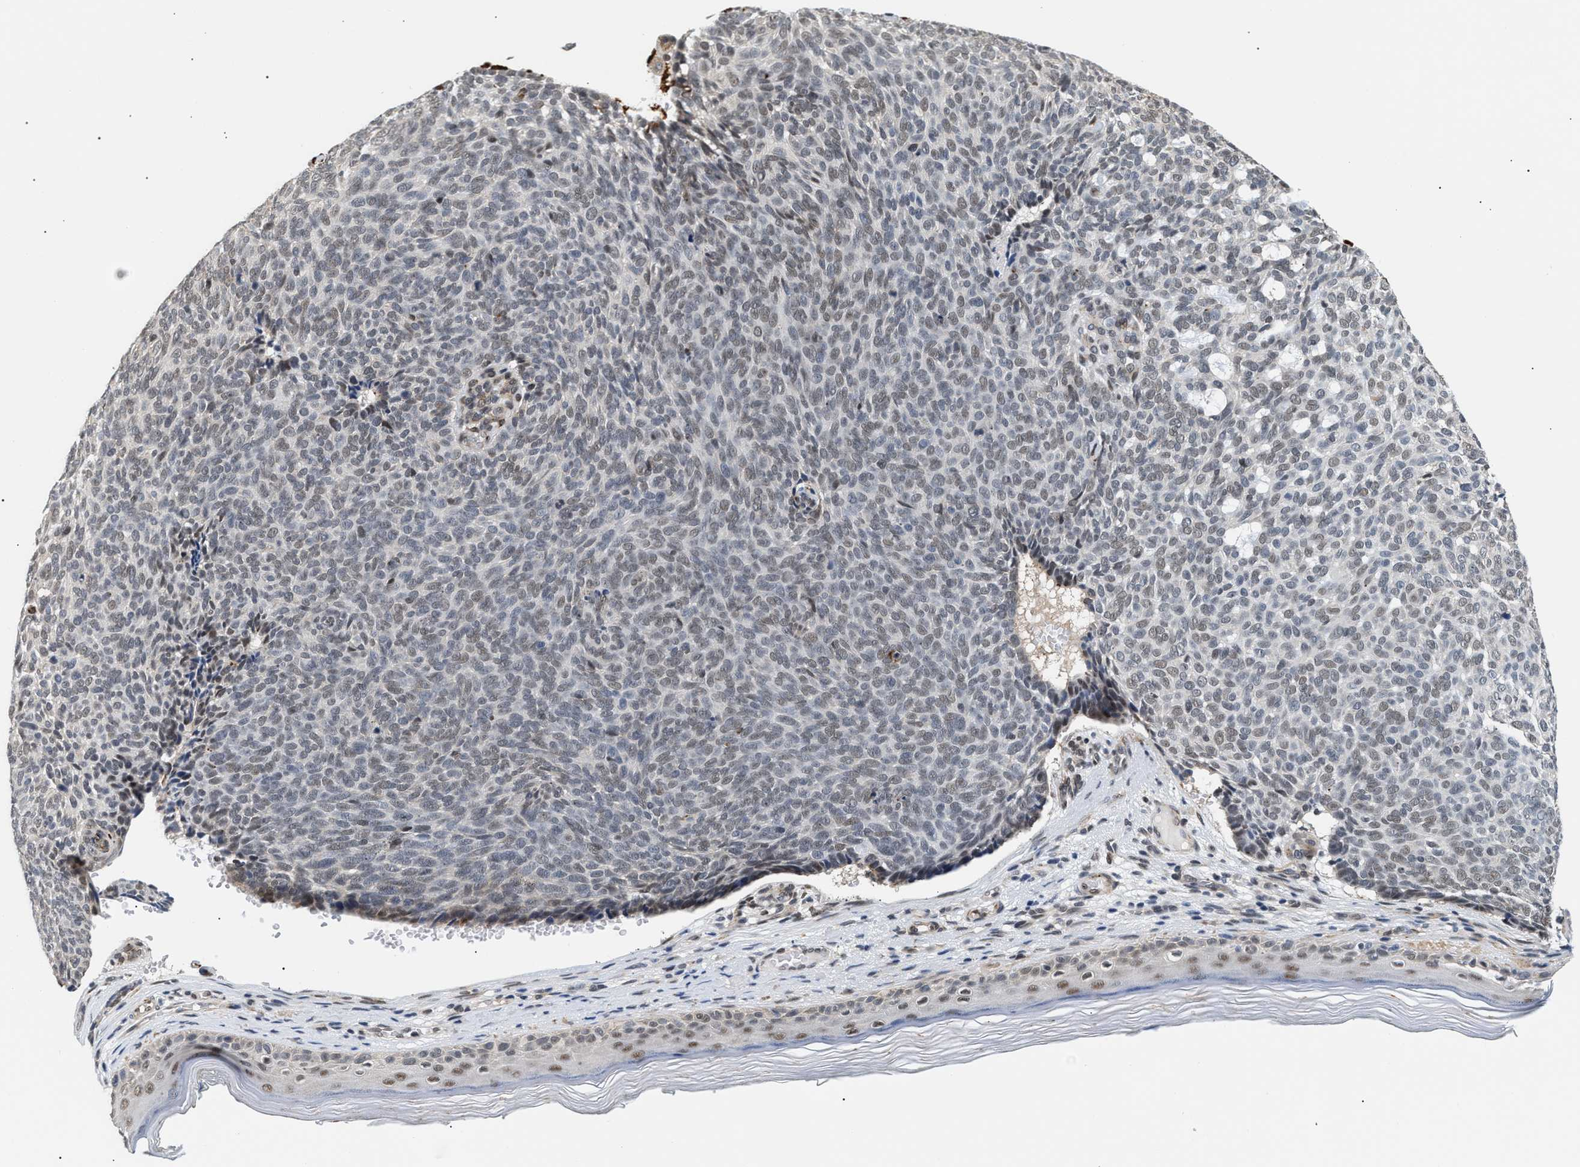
{"staining": {"intensity": "weak", "quantity": "25%-75%", "location": "nuclear"}, "tissue": "skin cancer", "cell_type": "Tumor cells", "image_type": "cancer", "snomed": [{"axis": "morphology", "description": "Basal cell carcinoma"}, {"axis": "topography", "description": "Skin"}], "caption": "Immunohistochemistry (IHC) staining of basal cell carcinoma (skin), which reveals low levels of weak nuclear expression in about 25%-75% of tumor cells indicating weak nuclear protein staining. The staining was performed using DAB (3,3'-diaminobenzidine) (brown) for protein detection and nuclei were counterstained in hematoxylin (blue).", "gene": "THOC1", "patient": {"sex": "male", "age": 61}}